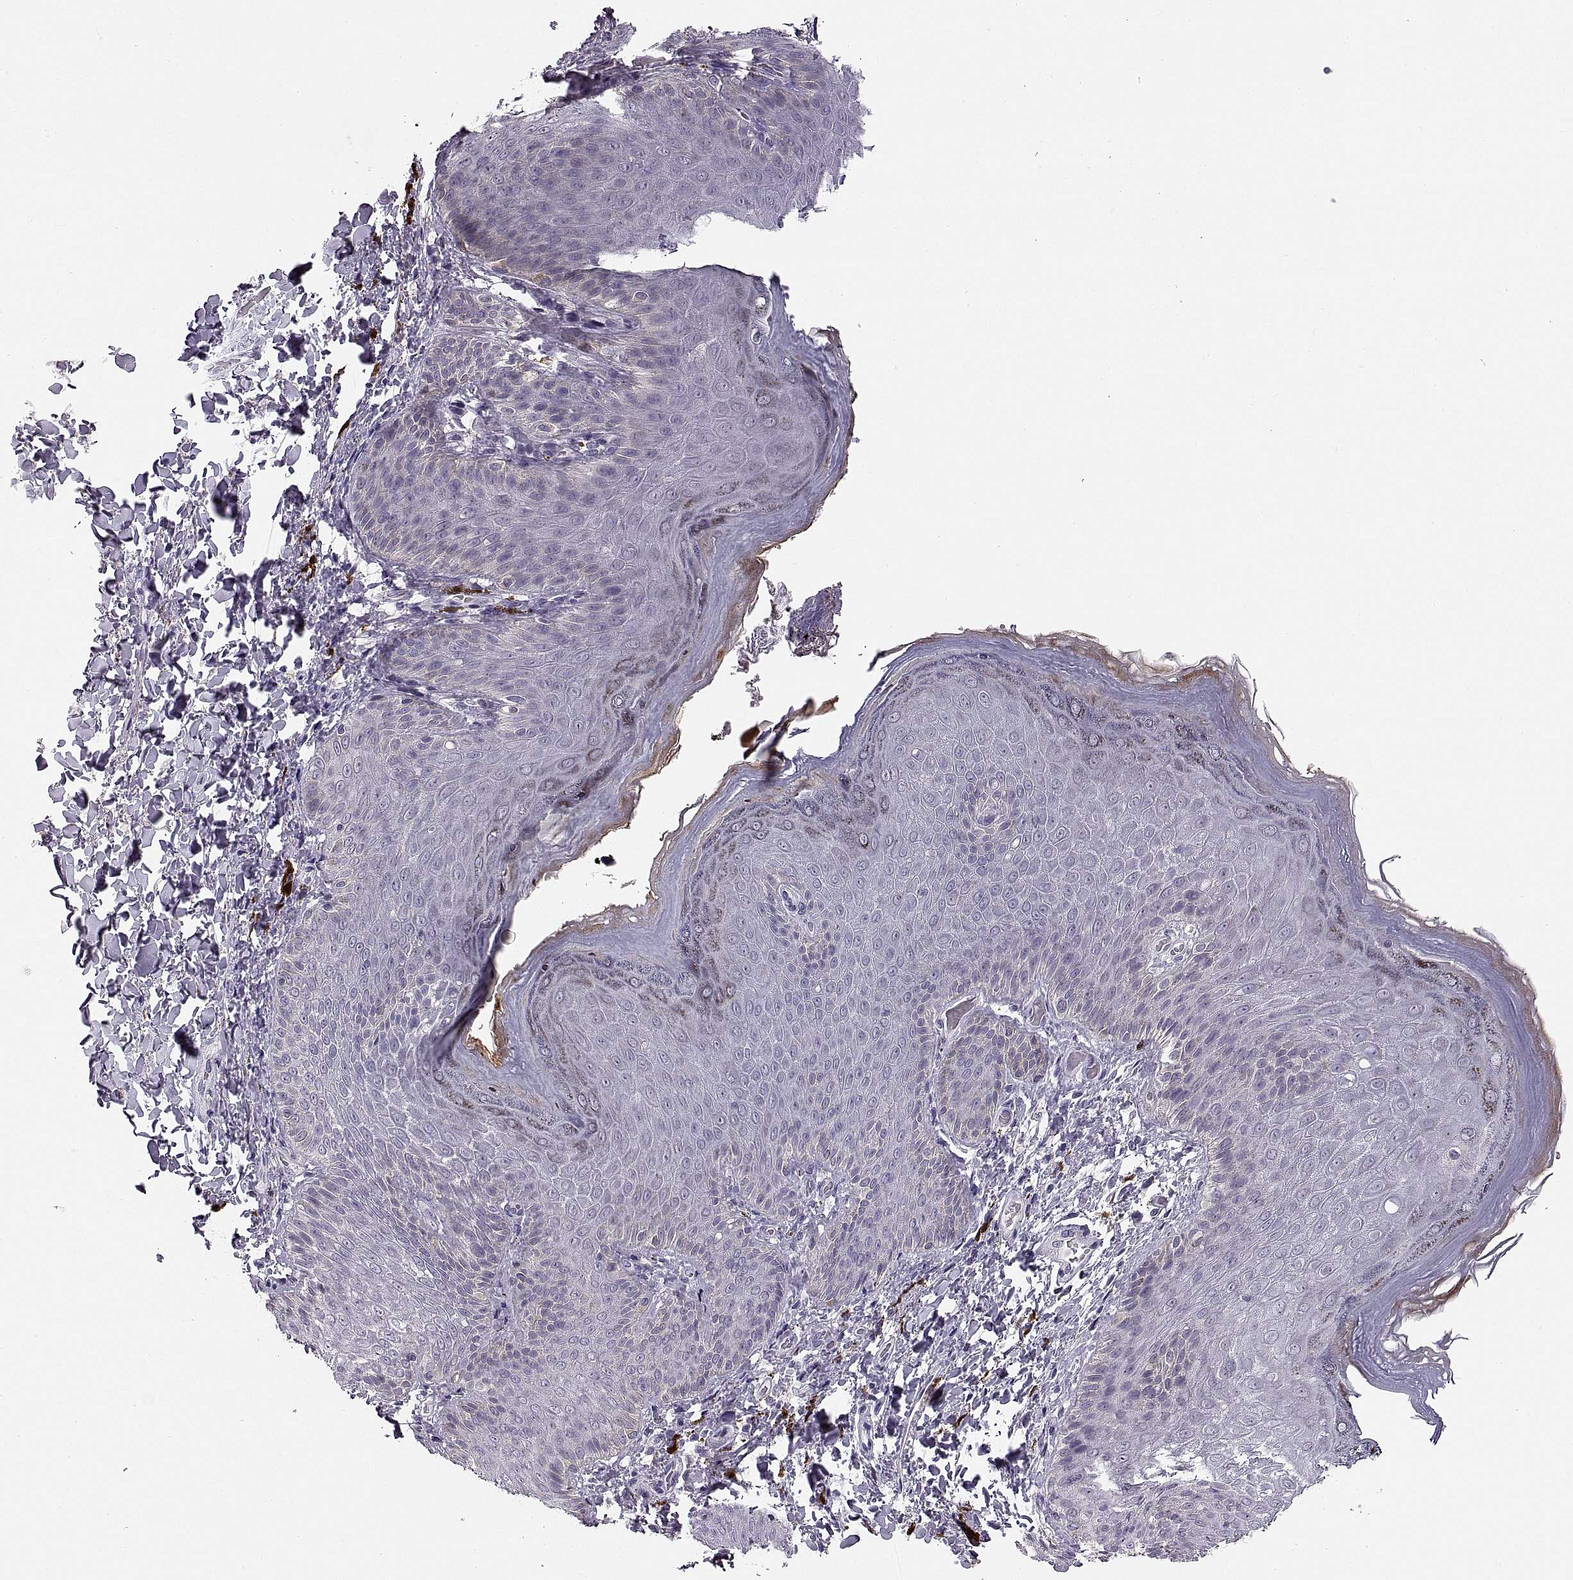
{"staining": {"intensity": "negative", "quantity": "none", "location": "none"}, "tissue": "skin", "cell_type": "Epidermal cells", "image_type": "normal", "snomed": [{"axis": "morphology", "description": "Normal tissue, NOS"}, {"axis": "topography", "description": "Anal"}], "caption": "This photomicrograph is of benign skin stained with immunohistochemistry to label a protein in brown with the nuclei are counter-stained blue. There is no staining in epidermal cells.", "gene": "ADH6", "patient": {"sex": "male", "age": 53}}